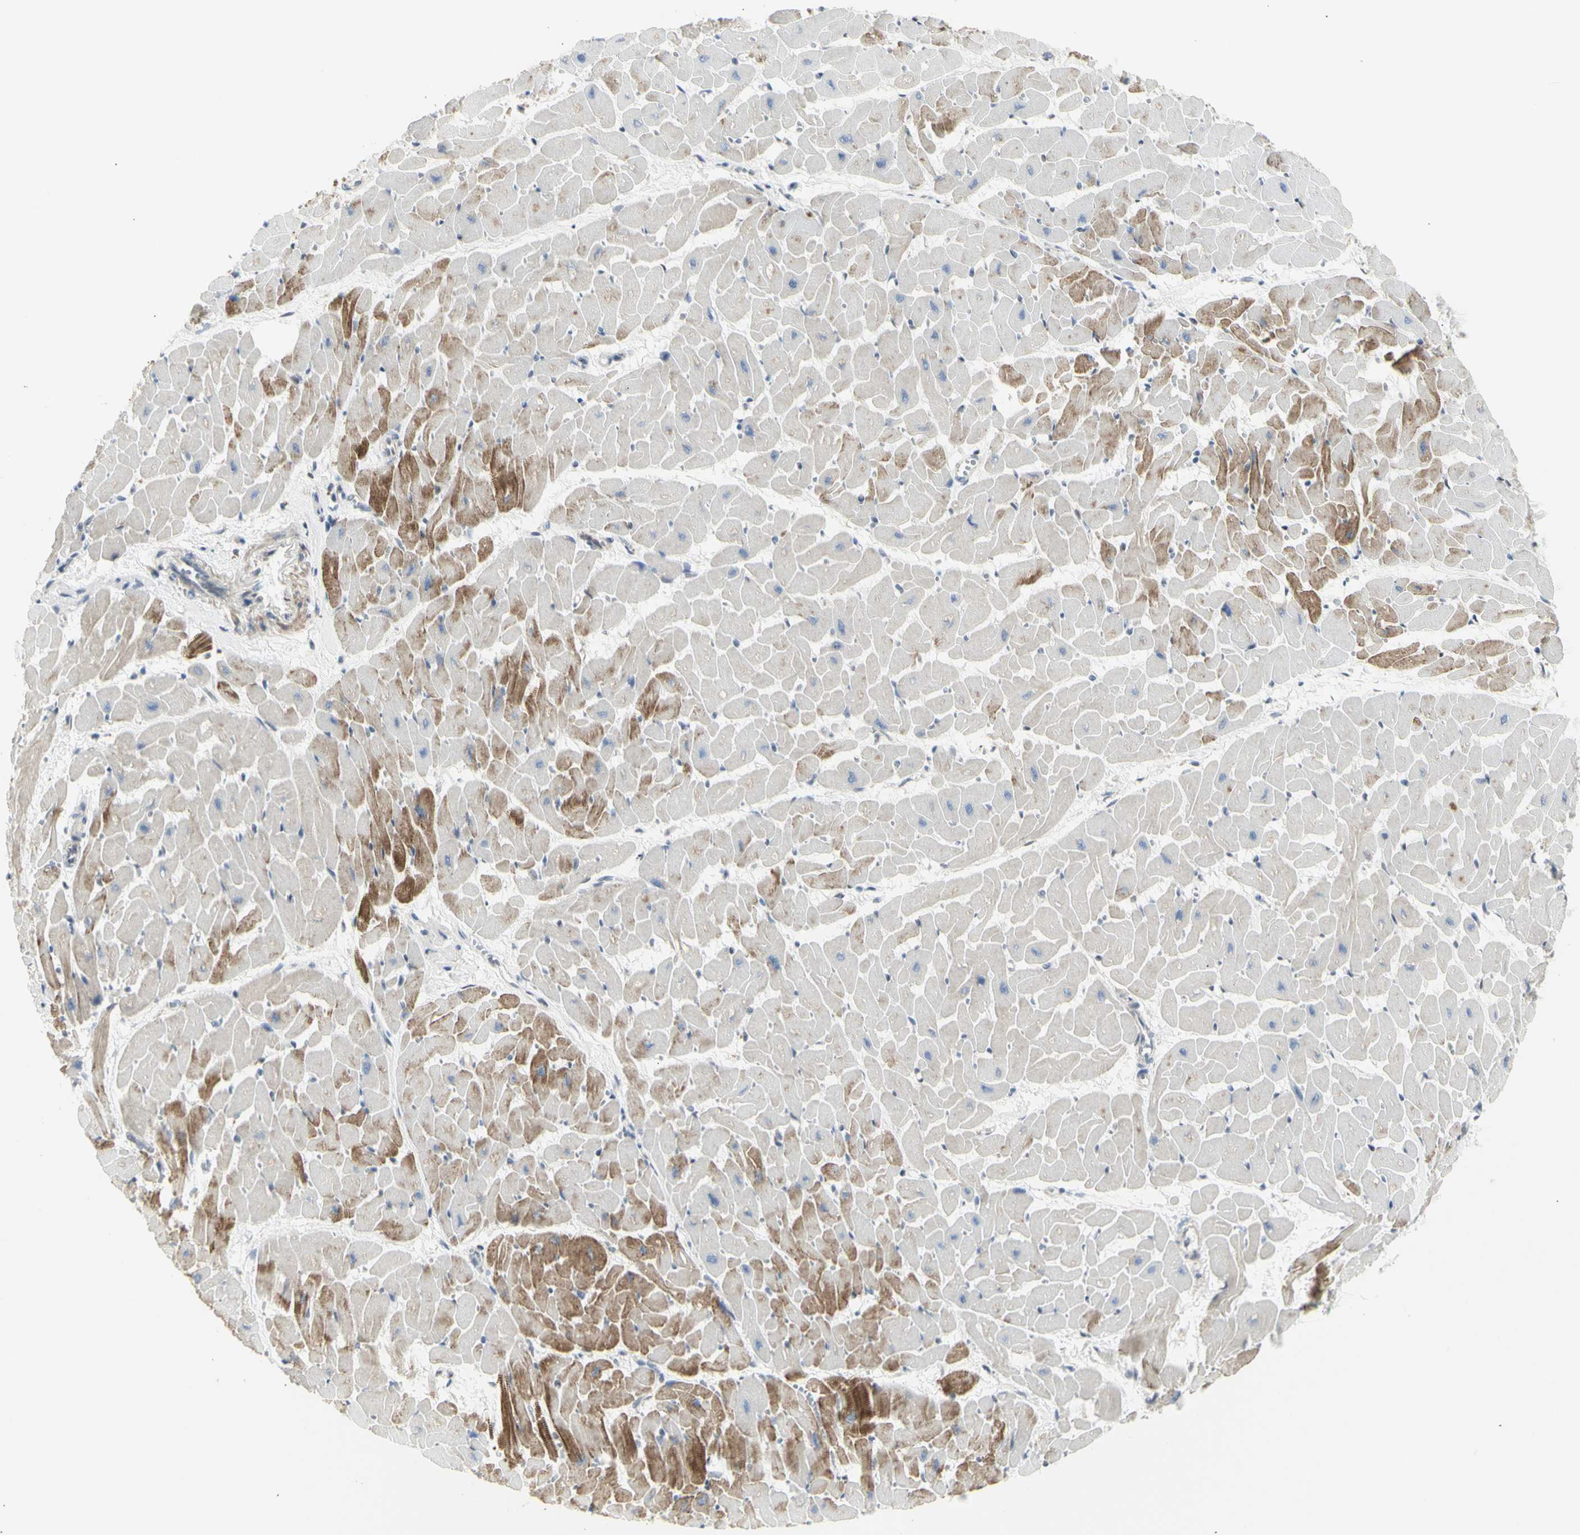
{"staining": {"intensity": "moderate", "quantity": "25%-75%", "location": "cytoplasmic/membranous"}, "tissue": "heart muscle", "cell_type": "Cardiomyocytes", "image_type": "normal", "snomed": [{"axis": "morphology", "description": "Normal tissue, NOS"}, {"axis": "topography", "description": "Heart"}], "caption": "Immunohistochemistry of unremarkable heart muscle shows medium levels of moderate cytoplasmic/membranous expression in about 25%-75% of cardiomyocytes.", "gene": "DHRS7B", "patient": {"sex": "female", "age": 19}}